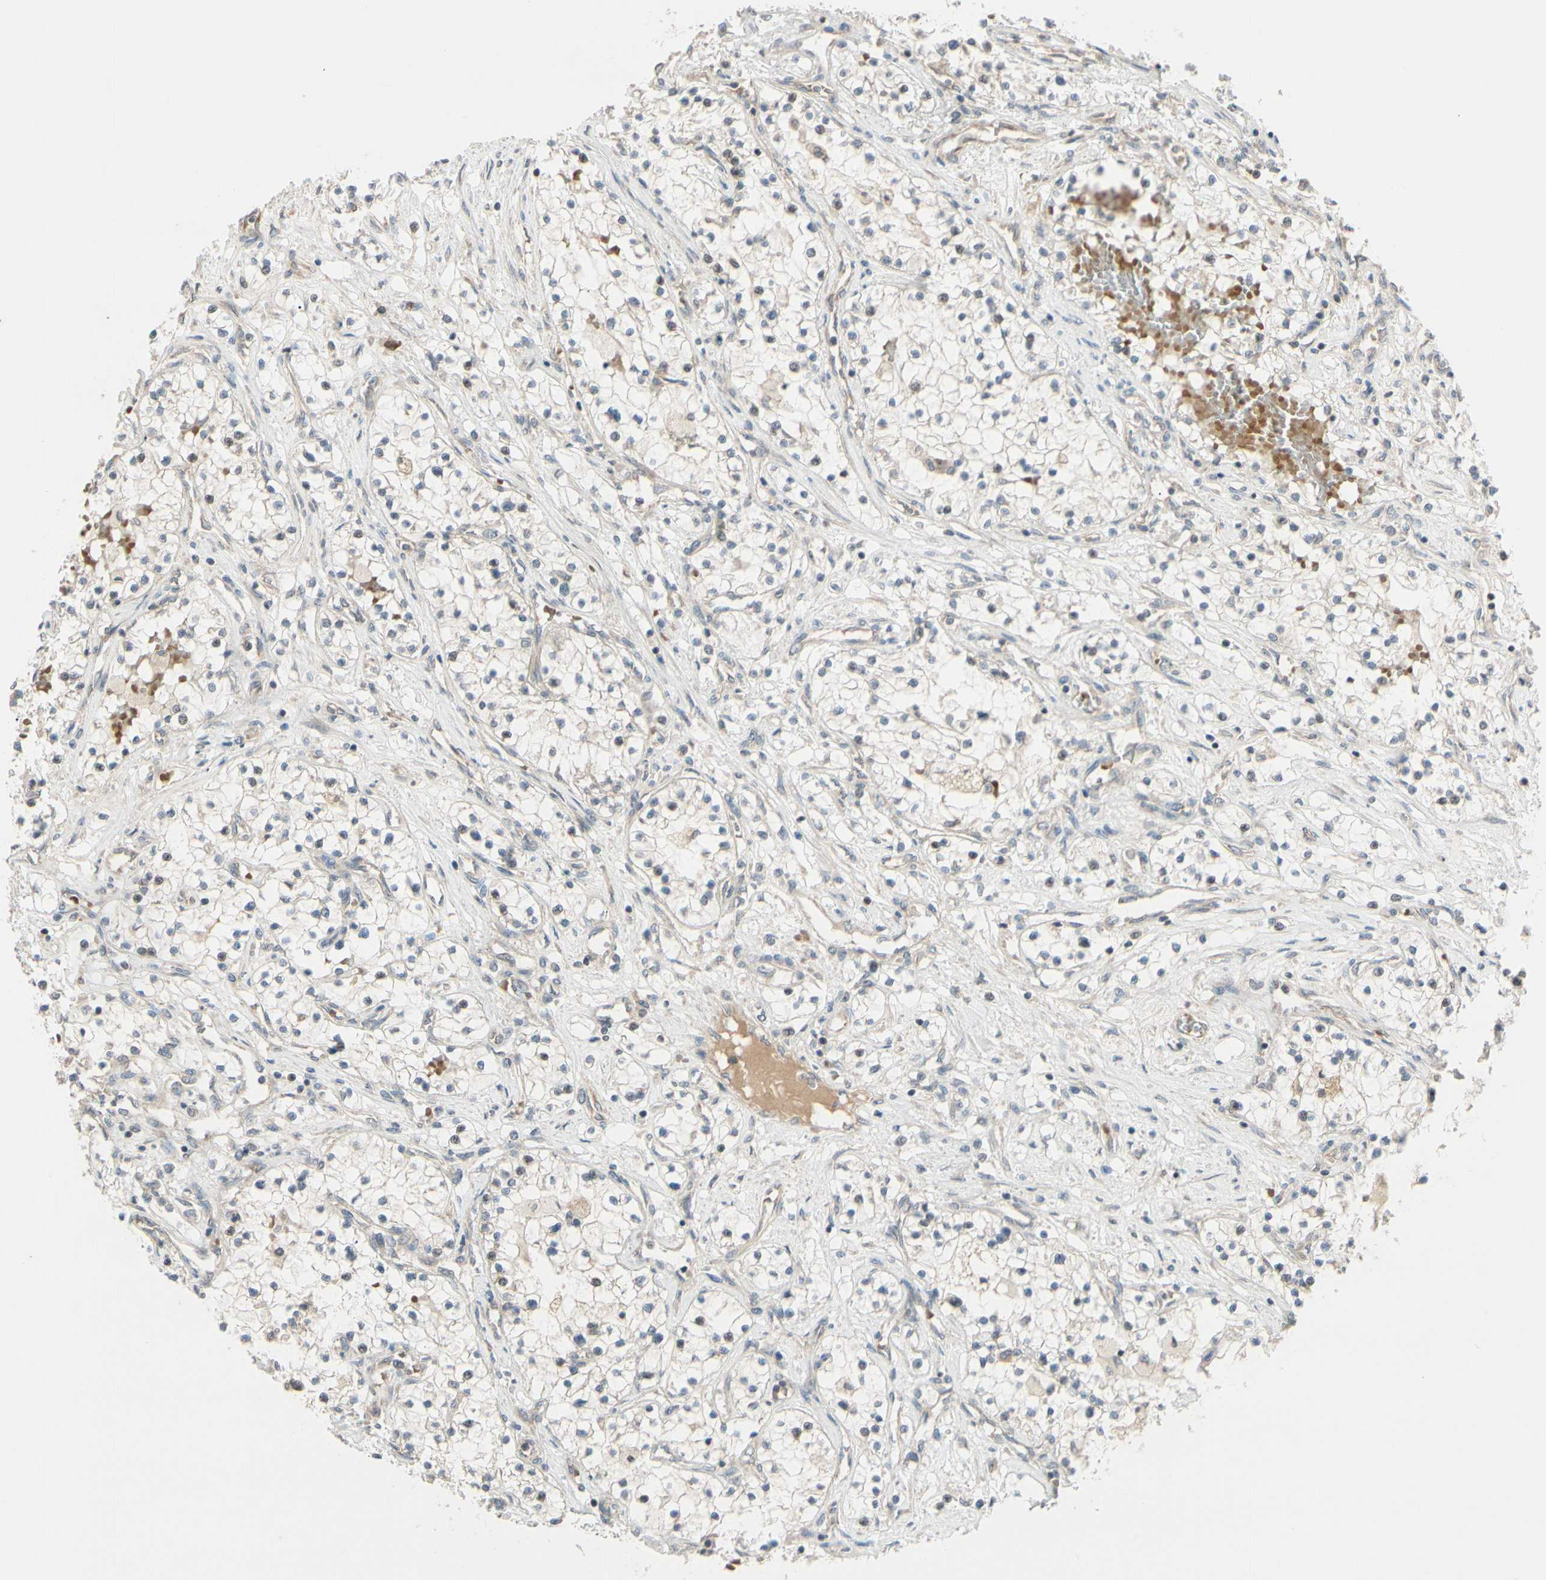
{"staining": {"intensity": "negative", "quantity": "none", "location": "none"}, "tissue": "renal cancer", "cell_type": "Tumor cells", "image_type": "cancer", "snomed": [{"axis": "morphology", "description": "Adenocarcinoma, NOS"}, {"axis": "topography", "description": "Kidney"}], "caption": "Immunohistochemistry histopathology image of human adenocarcinoma (renal) stained for a protein (brown), which displays no staining in tumor cells. The staining is performed using DAB (3,3'-diaminobenzidine) brown chromogen with nuclei counter-stained in using hematoxylin.", "gene": "FGF10", "patient": {"sex": "male", "age": 68}}